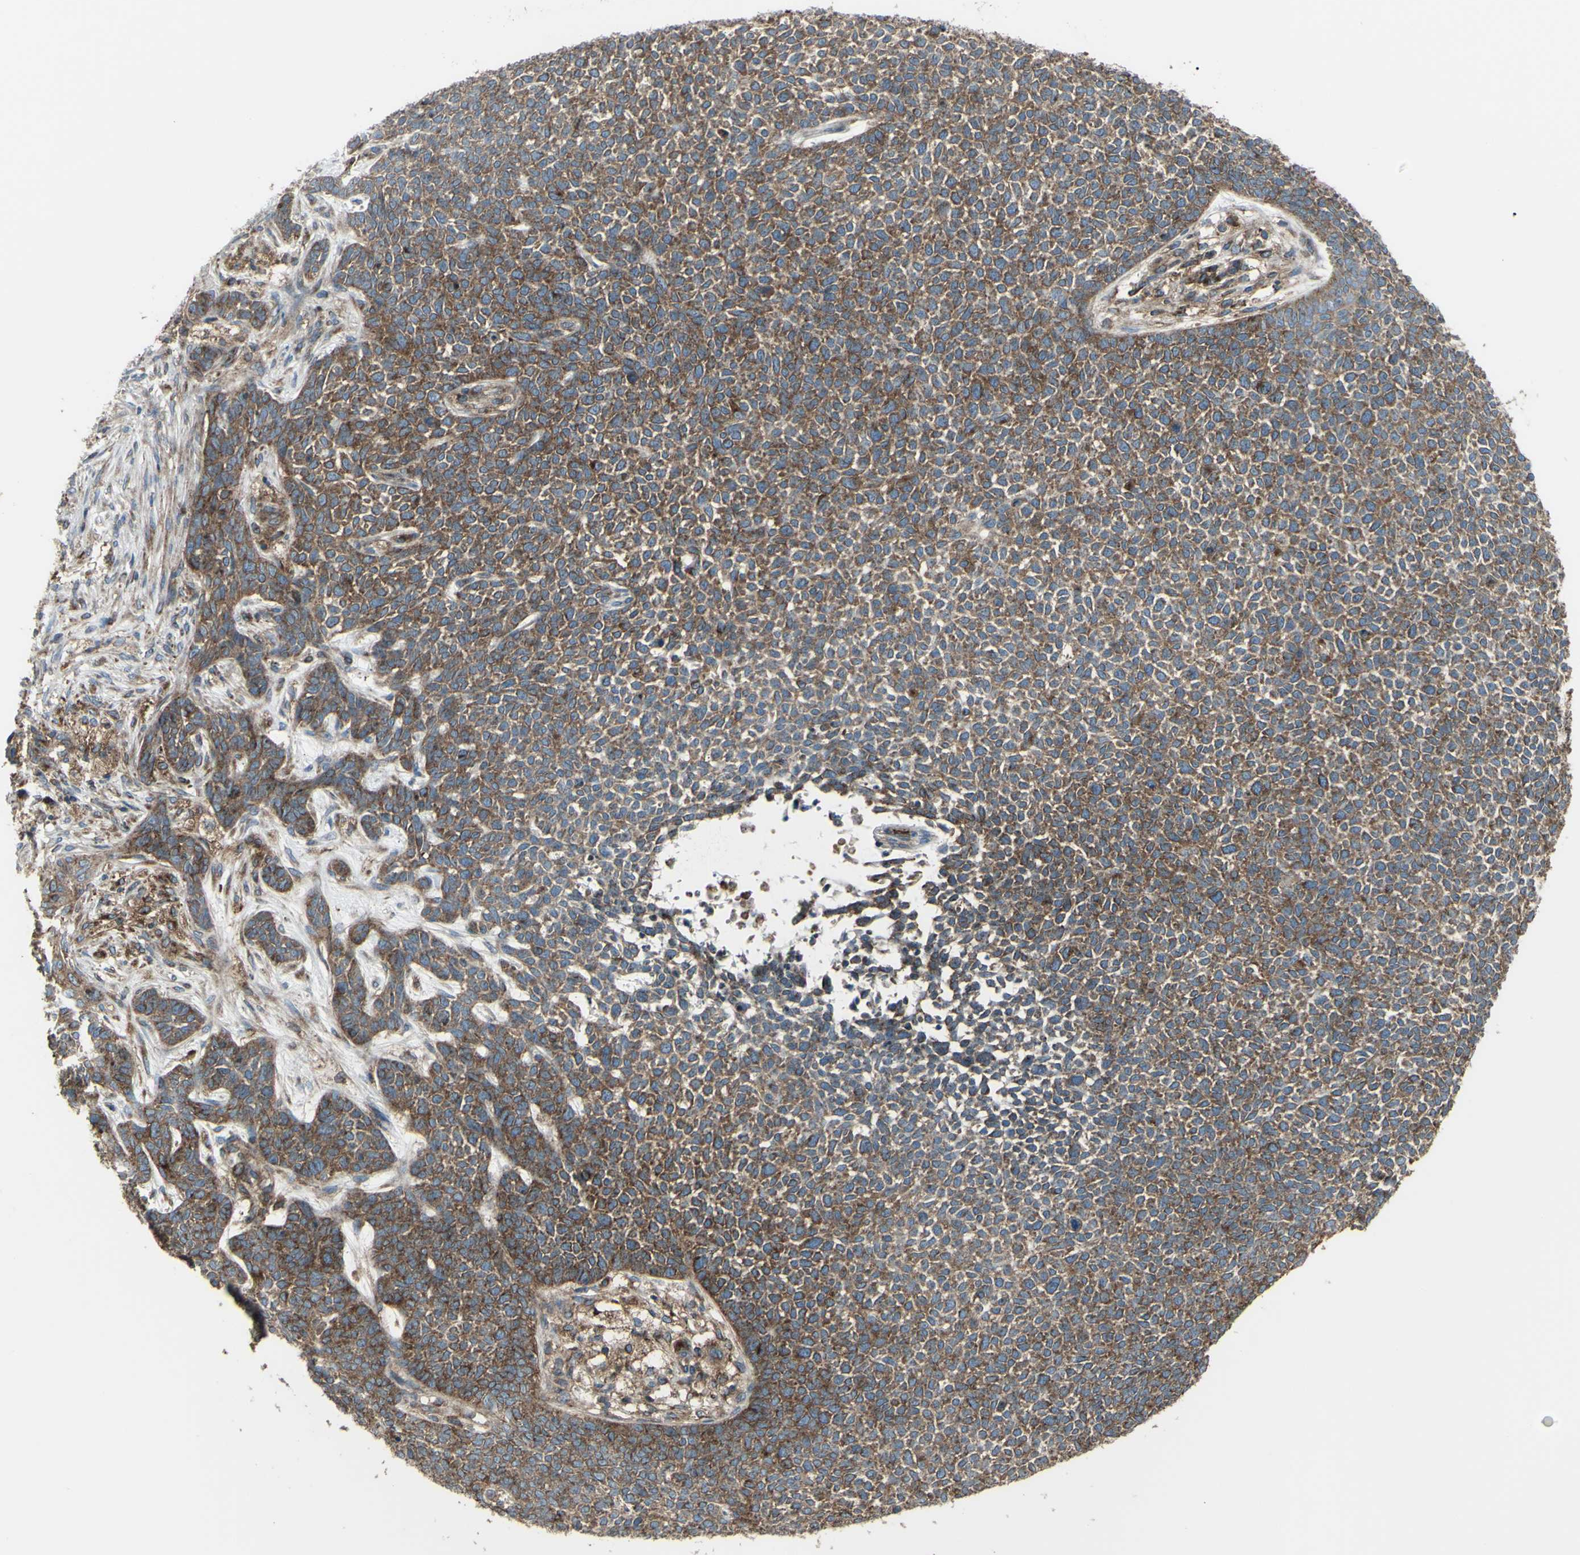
{"staining": {"intensity": "moderate", "quantity": ">75%", "location": "cytoplasmic/membranous"}, "tissue": "skin cancer", "cell_type": "Tumor cells", "image_type": "cancer", "snomed": [{"axis": "morphology", "description": "Basal cell carcinoma"}, {"axis": "topography", "description": "Skin"}], "caption": "Skin basal cell carcinoma stained with a brown dye demonstrates moderate cytoplasmic/membranous positive staining in about >75% of tumor cells.", "gene": "NAPA", "patient": {"sex": "female", "age": 84}}